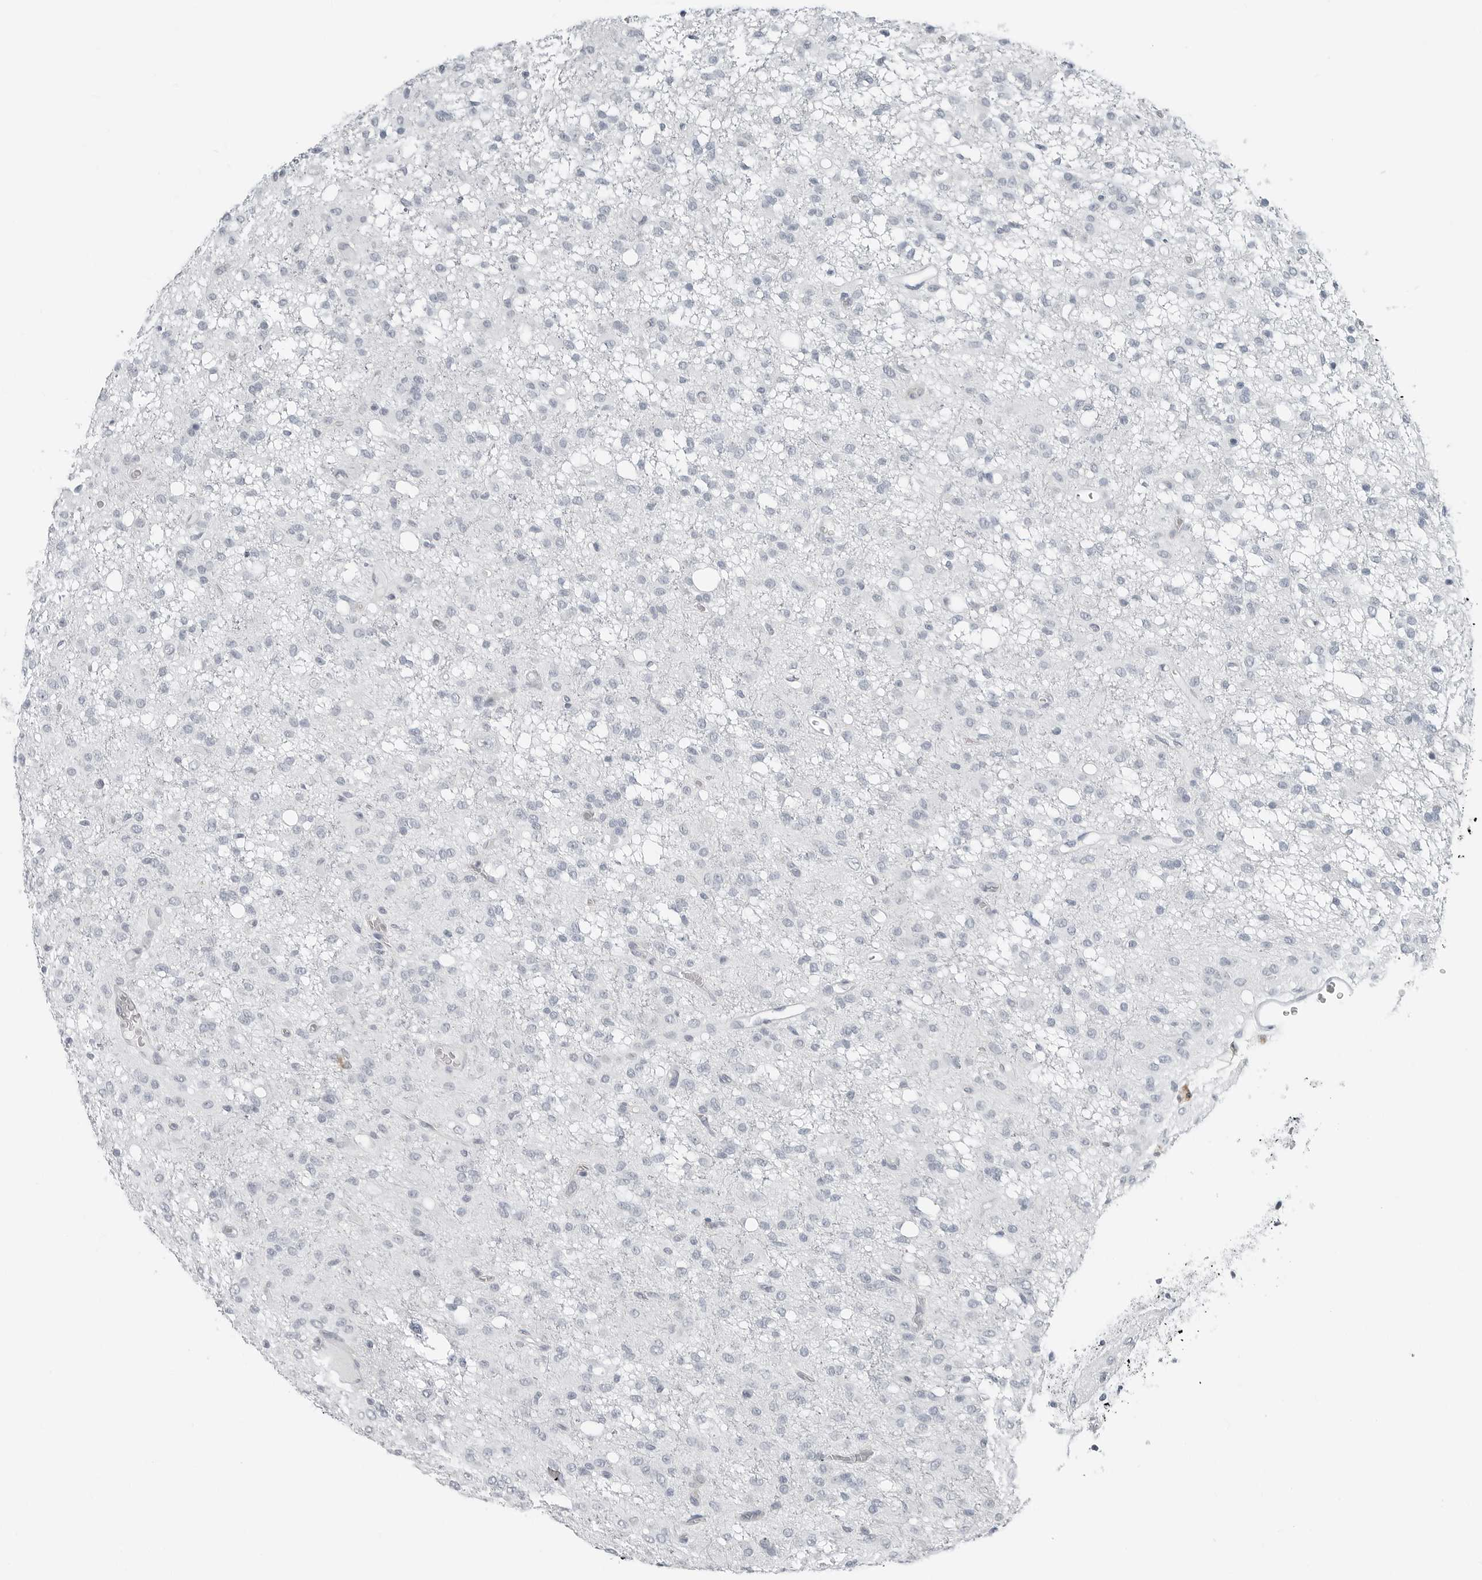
{"staining": {"intensity": "negative", "quantity": "none", "location": "none"}, "tissue": "glioma", "cell_type": "Tumor cells", "image_type": "cancer", "snomed": [{"axis": "morphology", "description": "Glioma, malignant, High grade"}, {"axis": "topography", "description": "Brain"}], "caption": "An IHC micrograph of glioma is shown. There is no staining in tumor cells of glioma.", "gene": "XIRP1", "patient": {"sex": "female", "age": 59}}